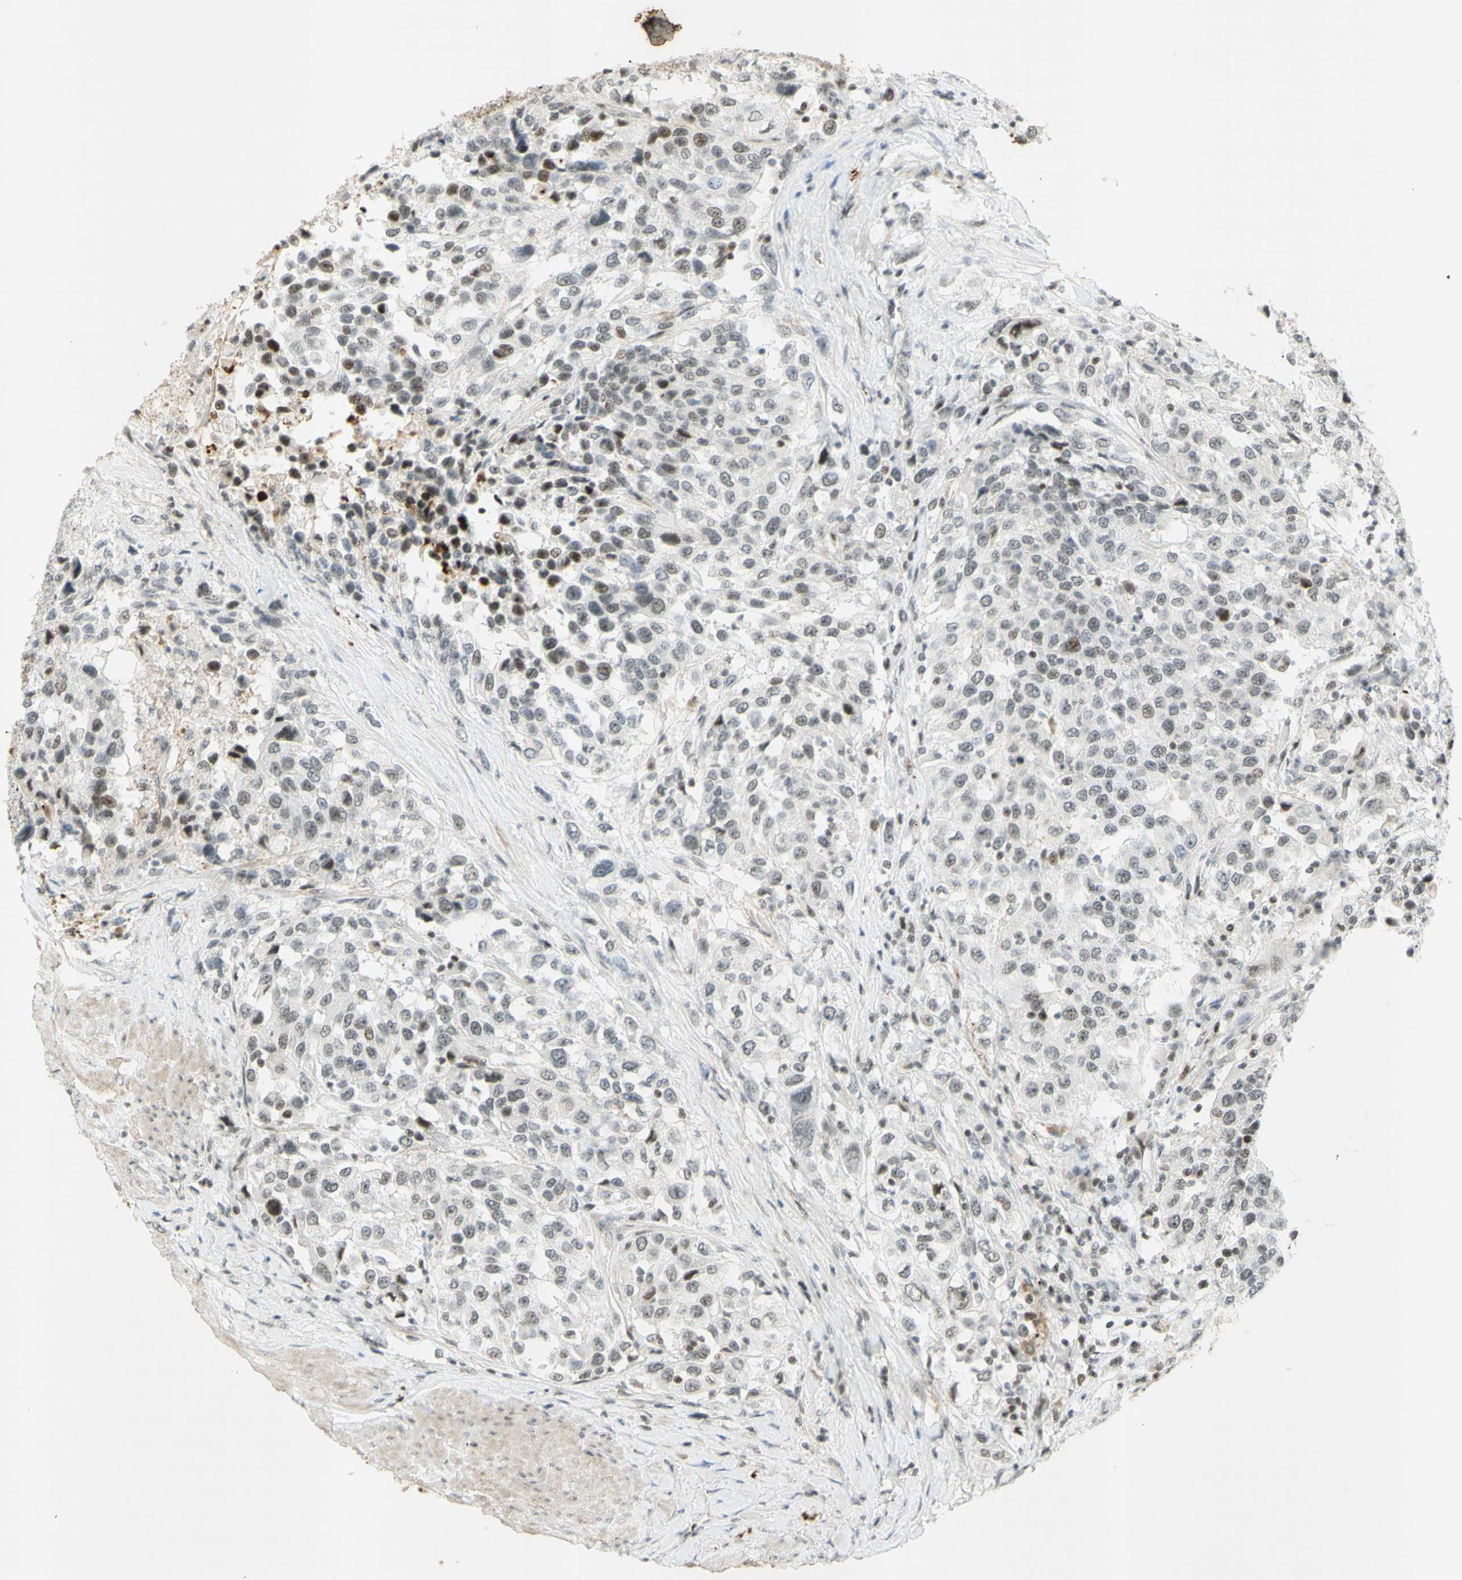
{"staining": {"intensity": "moderate", "quantity": "<25%", "location": "nuclear"}, "tissue": "urothelial cancer", "cell_type": "Tumor cells", "image_type": "cancer", "snomed": [{"axis": "morphology", "description": "Urothelial carcinoma, High grade"}, {"axis": "topography", "description": "Urinary bladder"}], "caption": "Approximately <25% of tumor cells in human urothelial cancer display moderate nuclear protein expression as visualized by brown immunohistochemical staining.", "gene": "IRF1", "patient": {"sex": "female", "age": 80}}